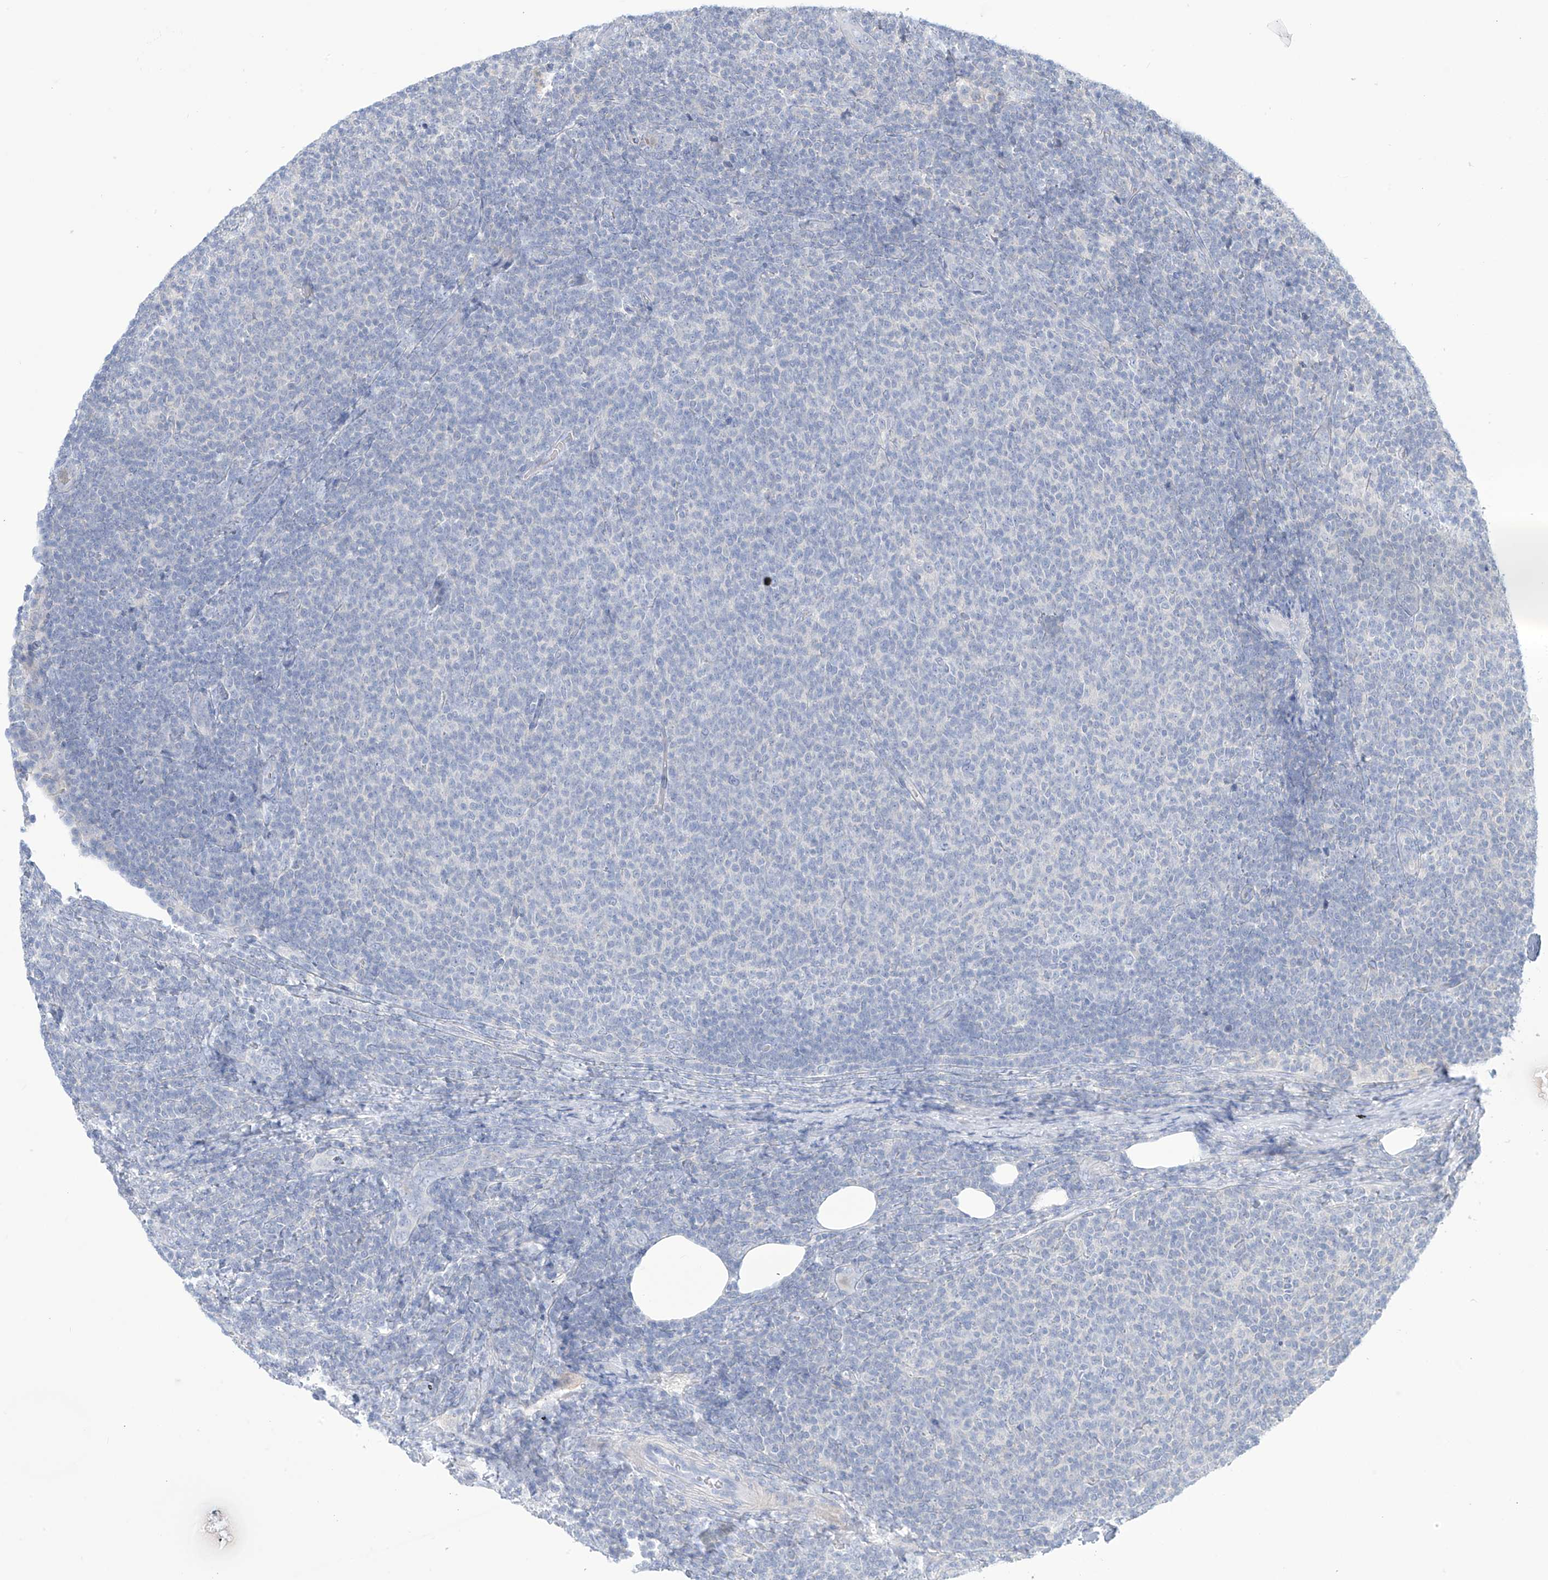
{"staining": {"intensity": "negative", "quantity": "none", "location": "none"}, "tissue": "lymphoma", "cell_type": "Tumor cells", "image_type": "cancer", "snomed": [{"axis": "morphology", "description": "Malignant lymphoma, non-Hodgkin's type, Low grade"}, {"axis": "topography", "description": "Lymph node"}], "caption": "Malignant lymphoma, non-Hodgkin's type (low-grade) was stained to show a protein in brown. There is no significant staining in tumor cells.", "gene": "FABP2", "patient": {"sex": "male", "age": 66}}